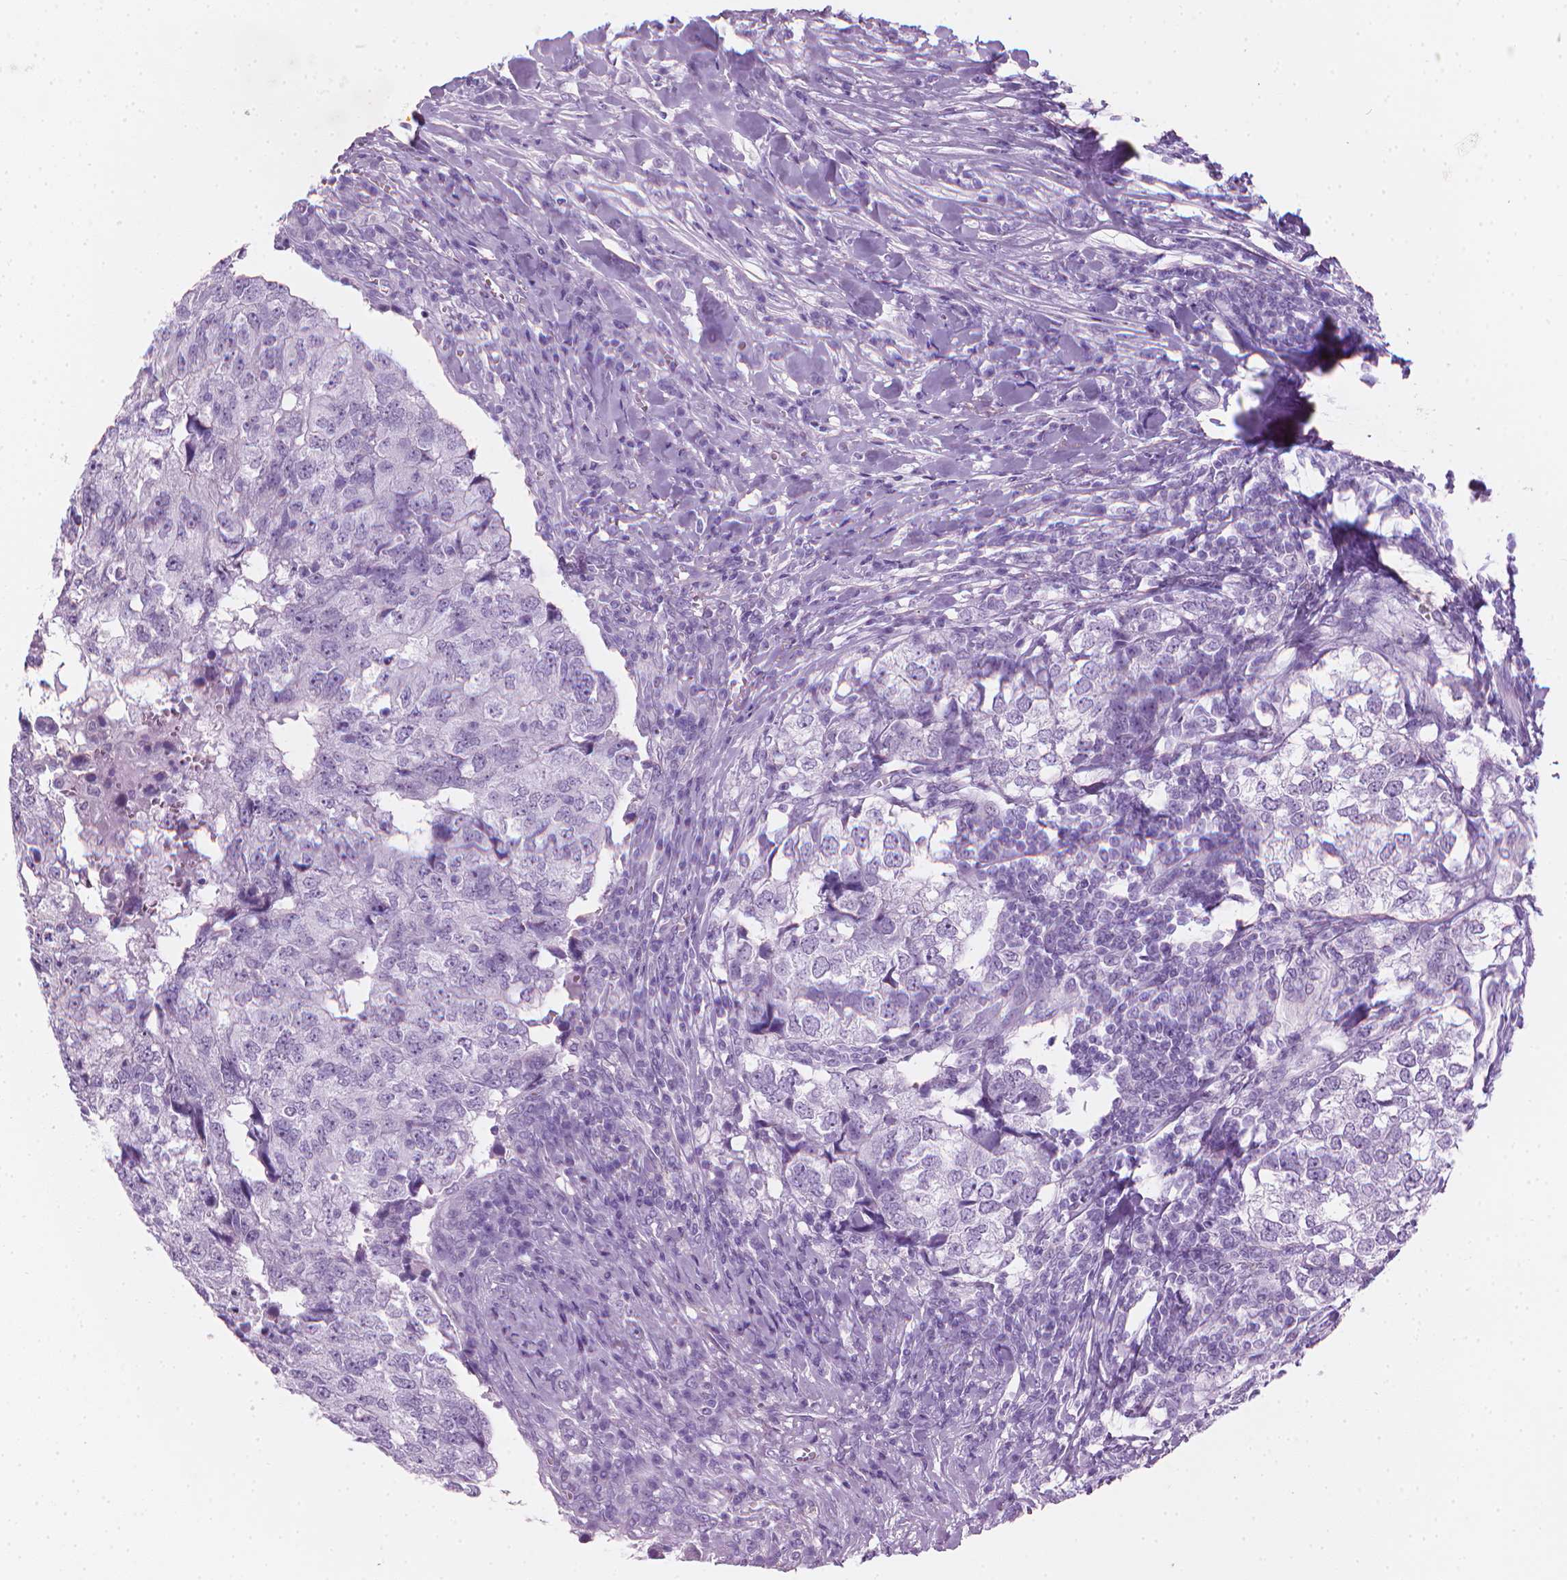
{"staining": {"intensity": "negative", "quantity": "none", "location": "none"}, "tissue": "breast cancer", "cell_type": "Tumor cells", "image_type": "cancer", "snomed": [{"axis": "morphology", "description": "Duct carcinoma"}, {"axis": "topography", "description": "Breast"}], "caption": "A high-resolution histopathology image shows immunohistochemistry staining of breast invasive ductal carcinoma, which exhibits no significant expression in tumor cells.", "gene": "TTC29", "patient": {"sex": "female", "age": 30}}